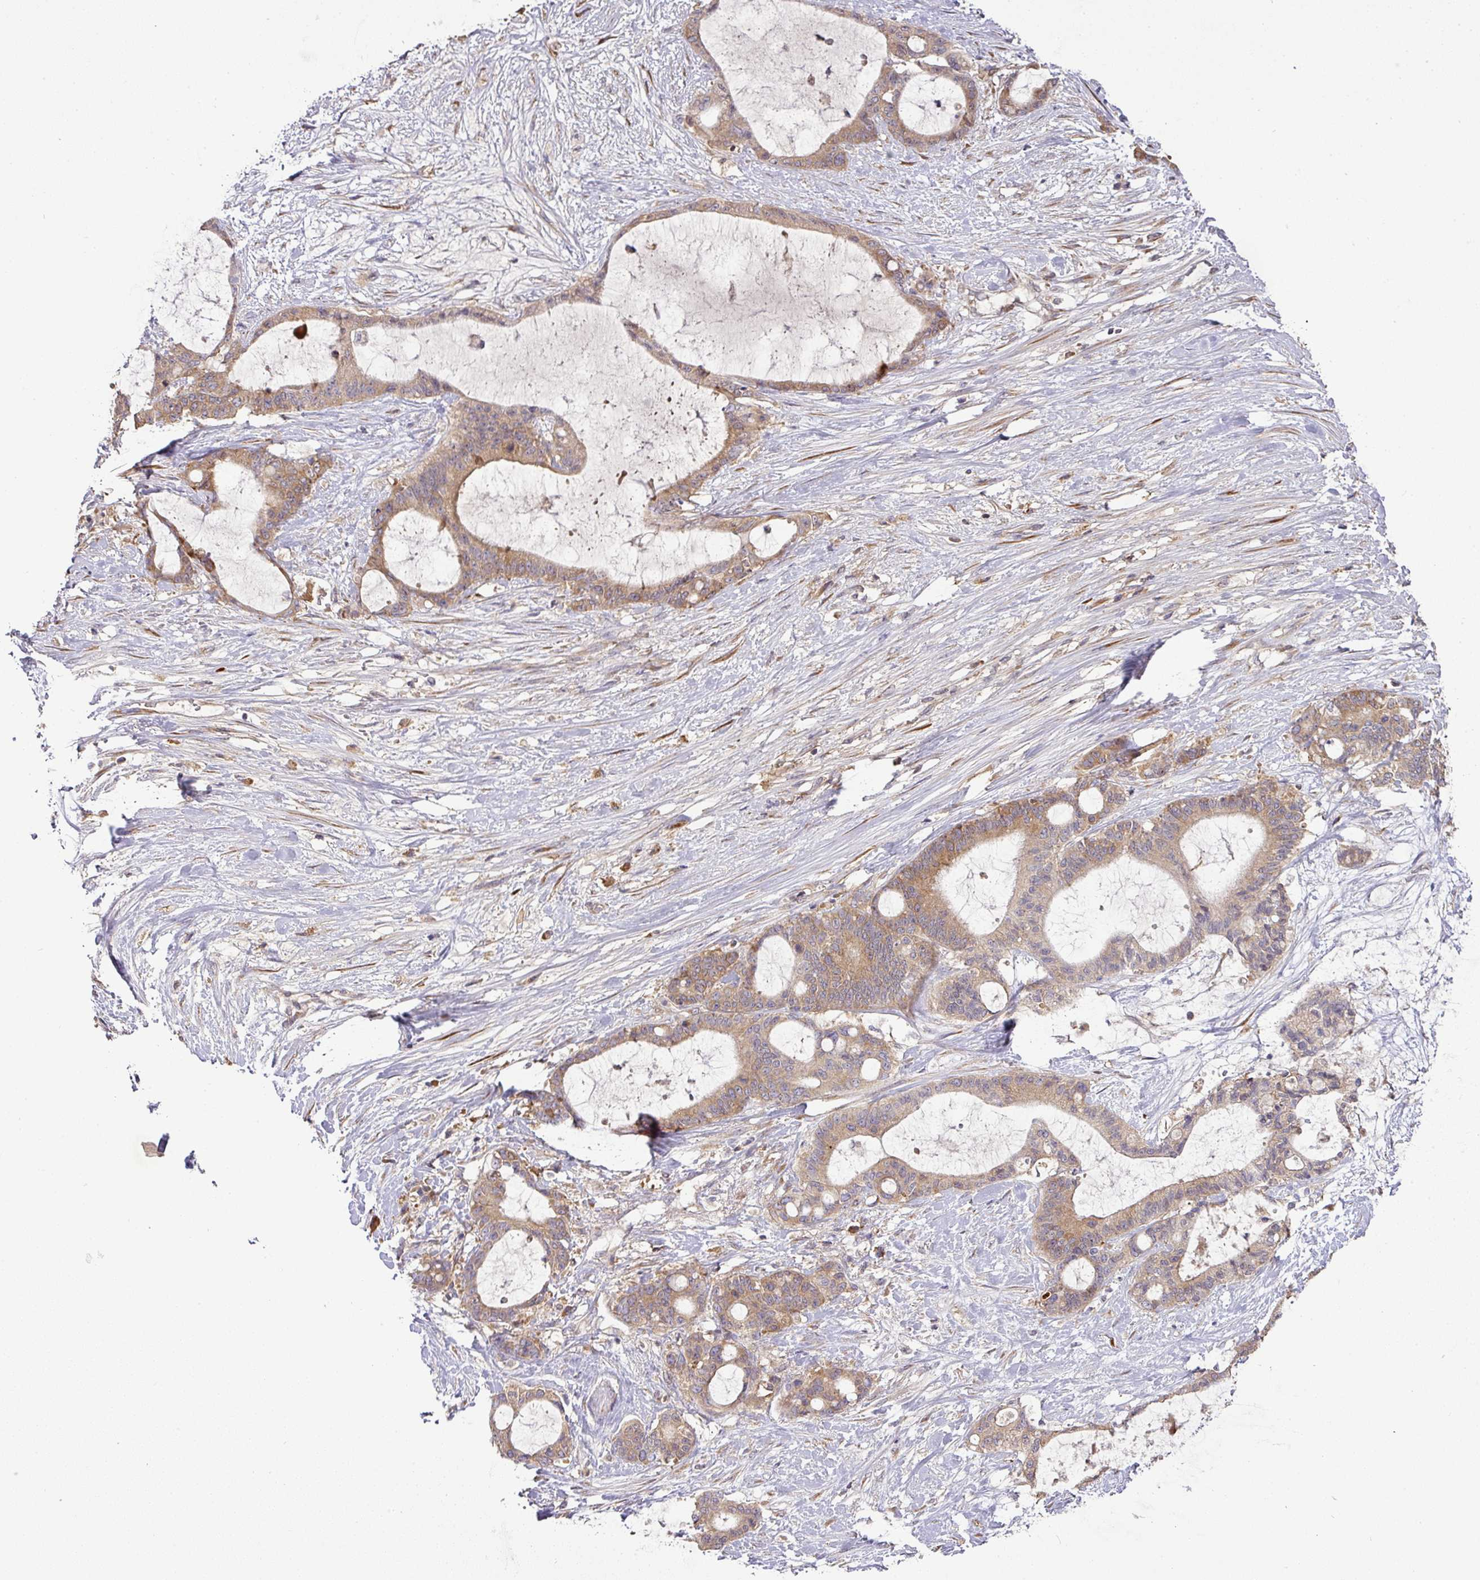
{"staining": {"intensity": "moderate", "quantity": ">75%", "location": "cytoplasmic/membranous"}, "tissue": "liver cancer", "cell_type": "Tumor cells", "image_type": "cancer", "snomed": [{"axis": "morphology", "description": "Normal tissue, NOS"}, {"axis": "morphology", "description": "Cholangiocarcinoma"}, {"axis": "topography", "description": "Liver"}, {"axis": "topography", "description": "Peripheral nerve tissue"}], "caption": "A medium amount of moderate cytoplasmic/membranous staining is seen in about >75% of tumor cells in liver cancer (cholangiocarcinoma) tissue.", "gene": "GALP", "patient": {"sex": "female", "age": 73}}